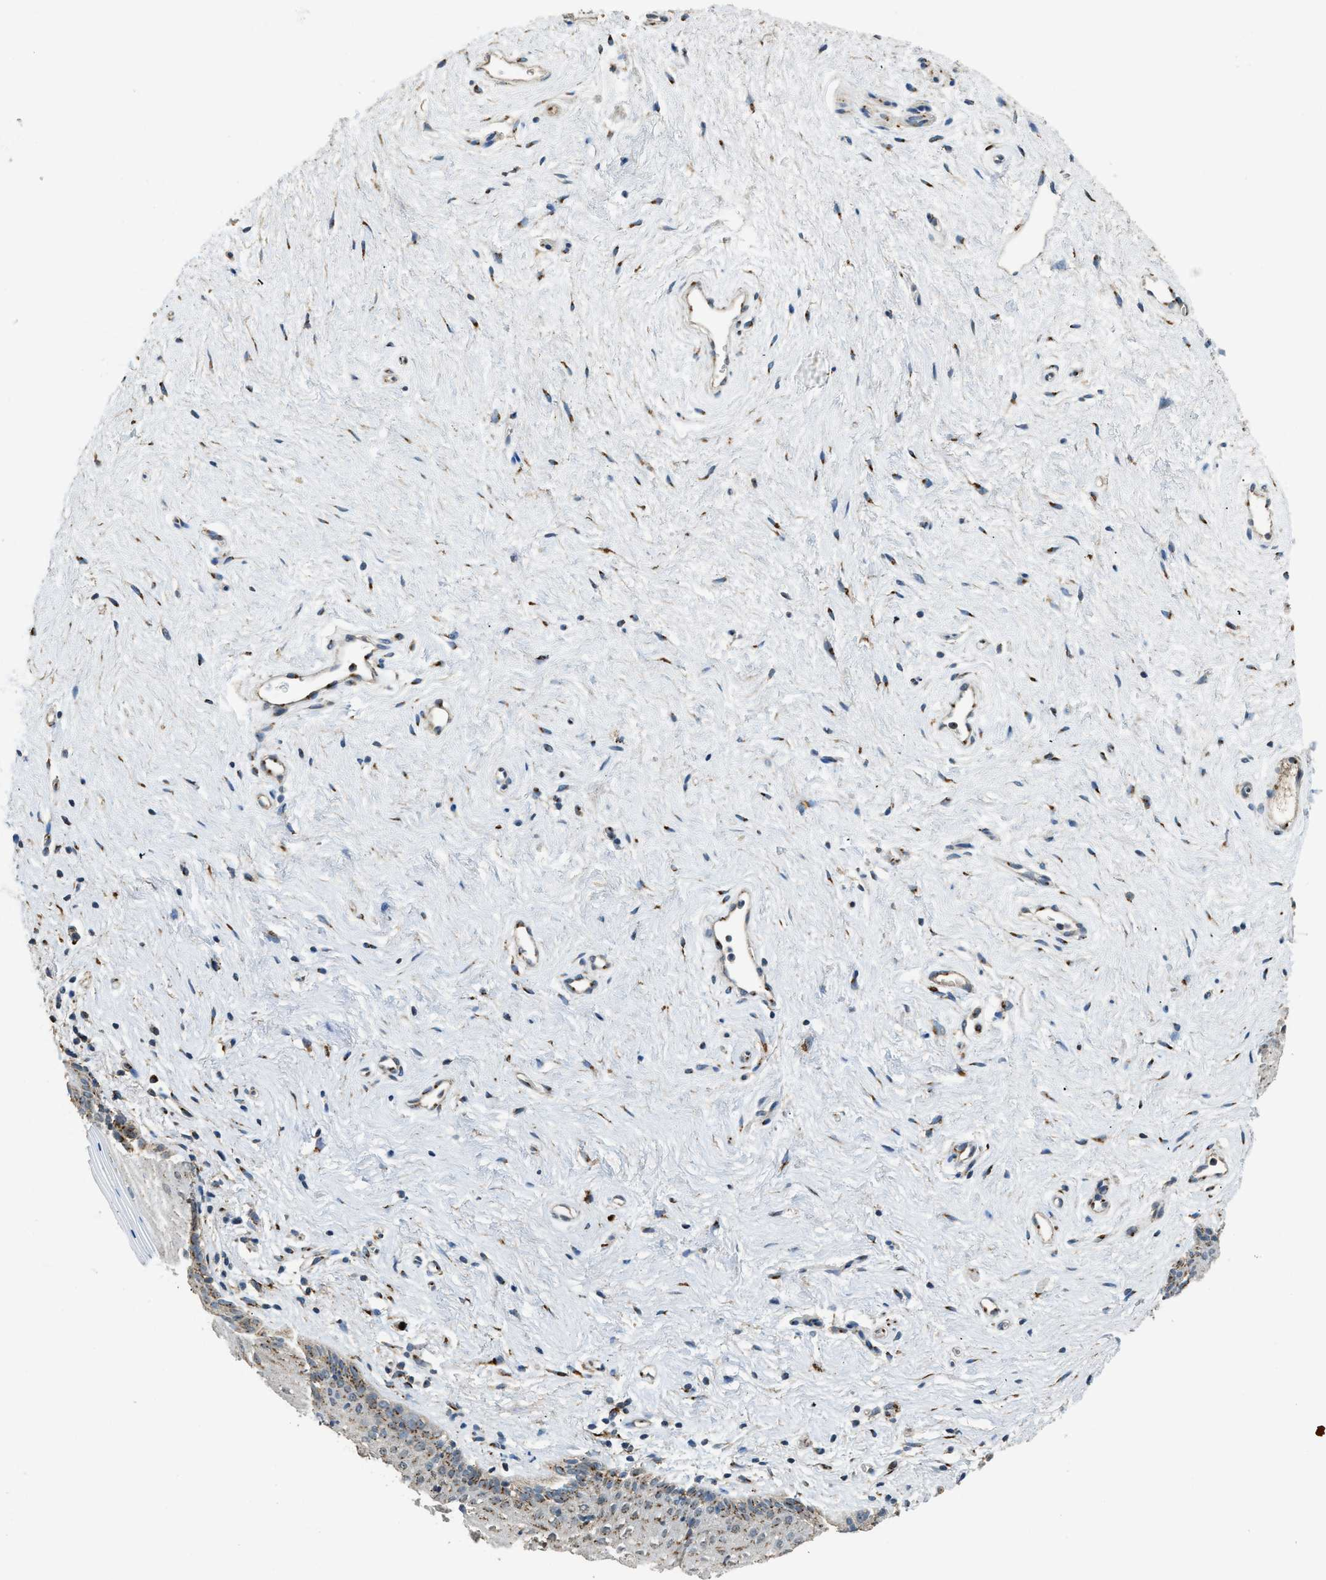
{"staining": {"intensity": "moderate", "quantity": "25%-75%", "location": "cytoplasmic/membranous"}, "tissue": "vagina", "cell_type": "Squamous epithelial cells", "image_type": "normal", "snomed": [{"axis": "morphology", "description": "Normal tissue, NOS"}, {"axis": "topography", "description": "Vagina"}], "caption": "Human vagina stained with a brown dye shows moderate cytoplasmic/membranous positive staining in about 25%-75% of squamous epithelial cells.", "gene": "IPO7", "patient": {"sex": "female", "age": 44}}